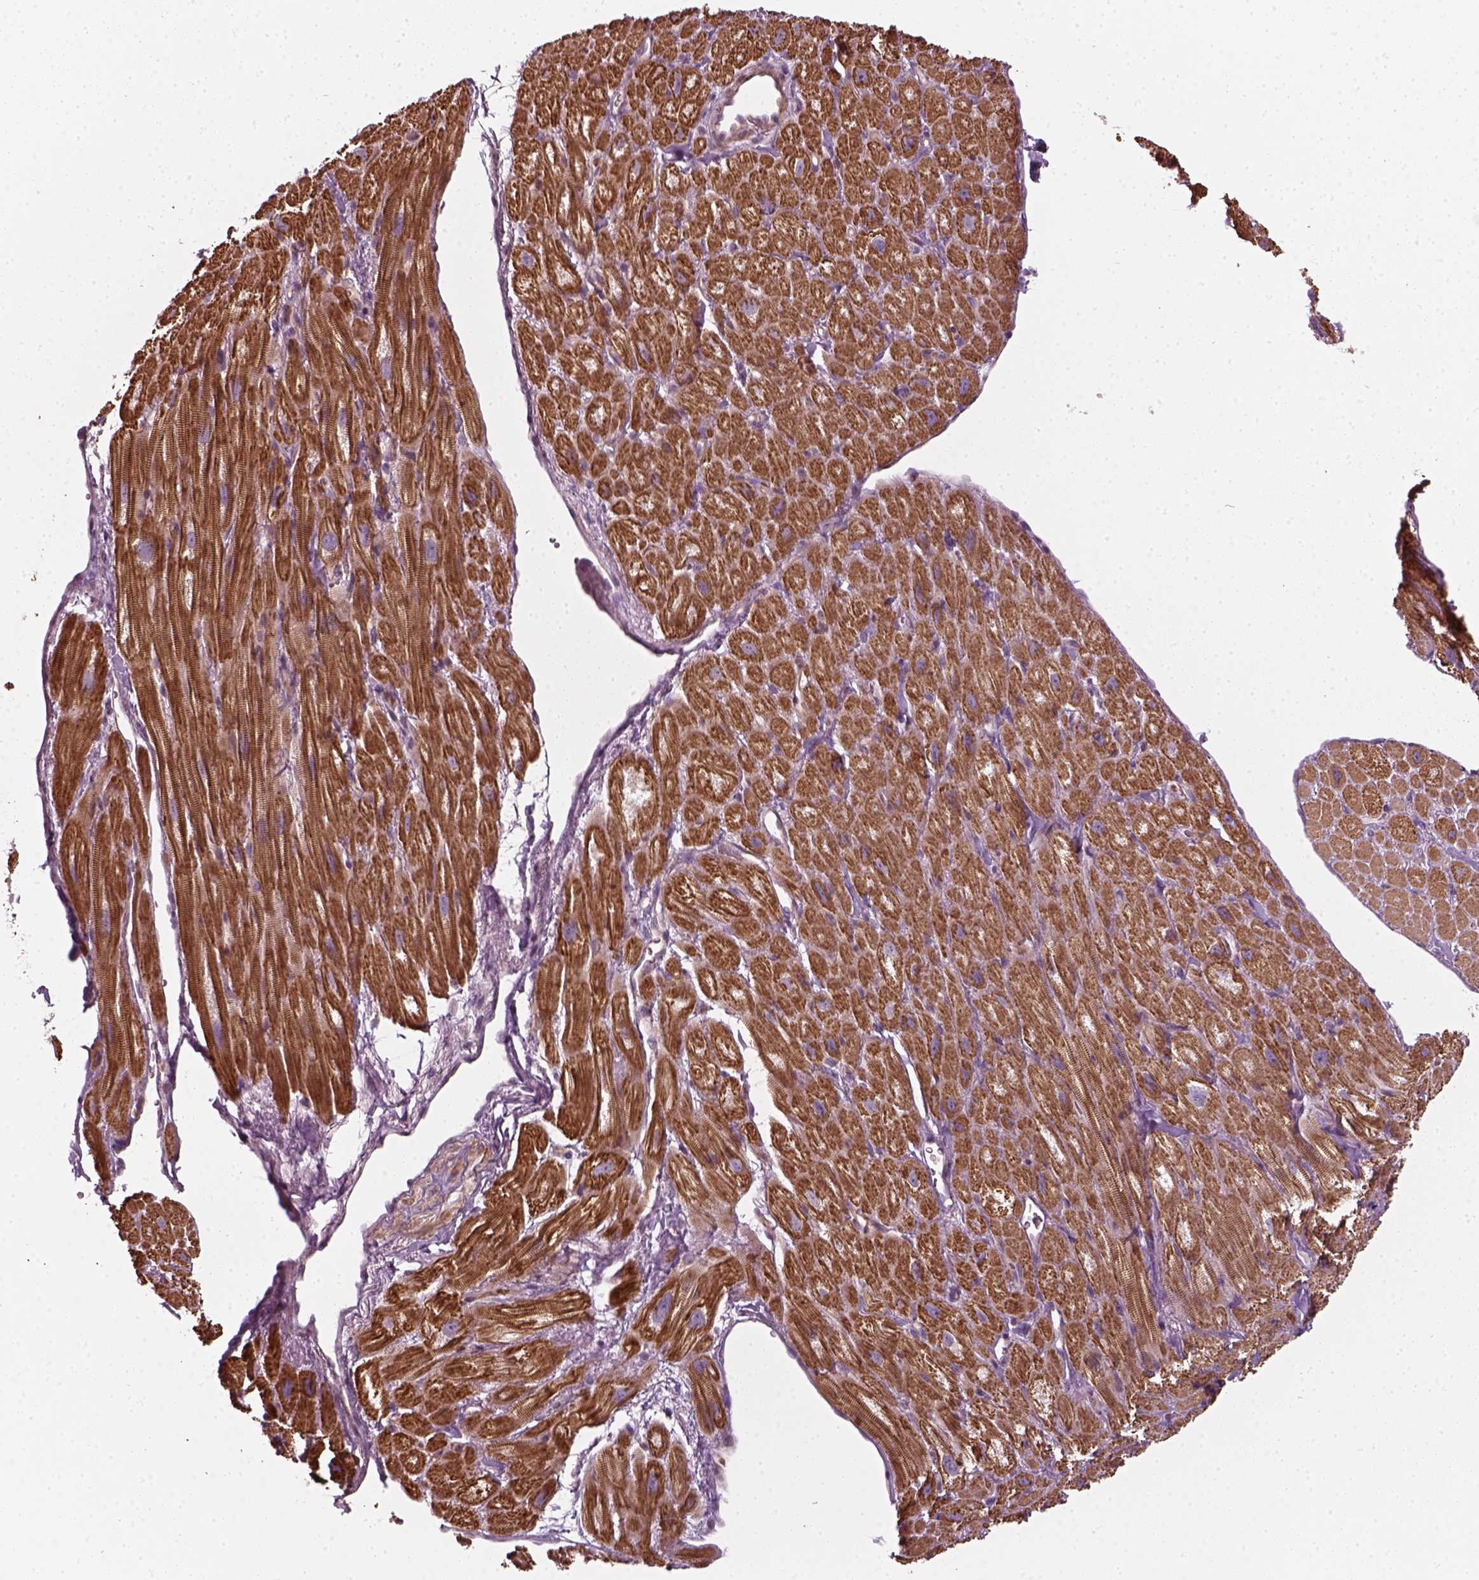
{"staining": {"intensity": "moderate", "quantity": ">75%", "location": "cytoplasmic/membranous"}, "tissue": "heart muscle", "cell_type": "Cardiomyocytes", "image_type": "normal", "snomed": [{"axis": "morphology", "description": "Normal tissue, NOS"}, {"axis": "topography", "description": "Heart"}], "caption": "IHC (DAB) staining of normal human heart muscle demonstrates moderate cytoplasmic/membranous protein expression in about >75% of cardiomyocytes.", "gene": "DNASE1L1", "patient": {"sex": "female", "age": 62}}